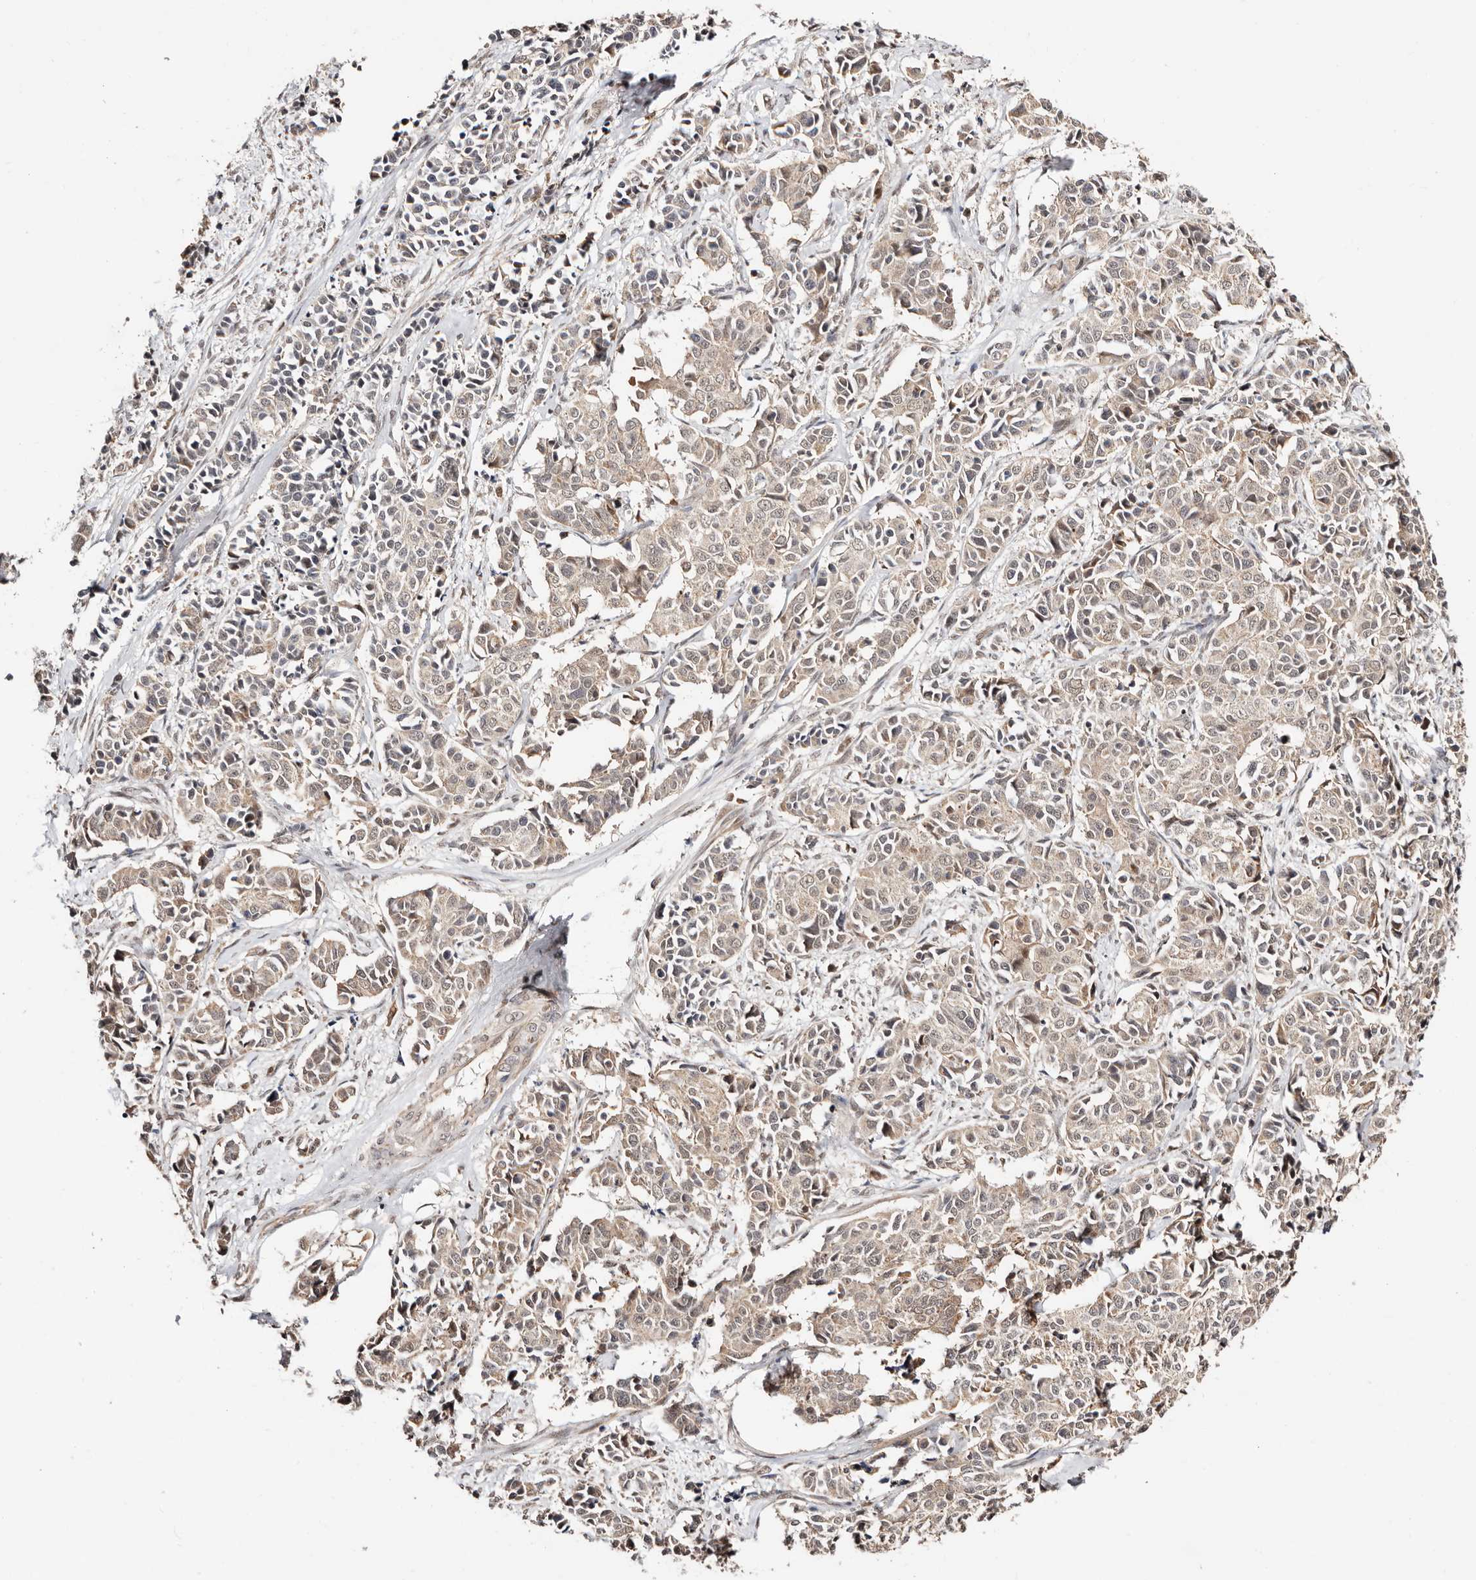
{"staining": {"intensity": "weak", "quantity": "25%-75%", "location": "cytoplasmic/membranous"}, "tissue": "cervical cancer", "cell_type": "Tumor cells", "image_type": "cancer", "snomed": [{"axis": "morphology", "description": "Normal tissue, NOS"}, {"axis": "morphology", "description": "Squamous cell carcinoma, NOS"}, {"axis": "topography", "description": "Cervix"}], "caption": "A histopathology image of human cervical cancer (squamous cell carcinoma) stained for a protein exhibits weak cytoplasmic/membranous brown staining in tumor cells.", "gene": "CTNNBL1", "patient": {"sex": "female", "age": 35}}